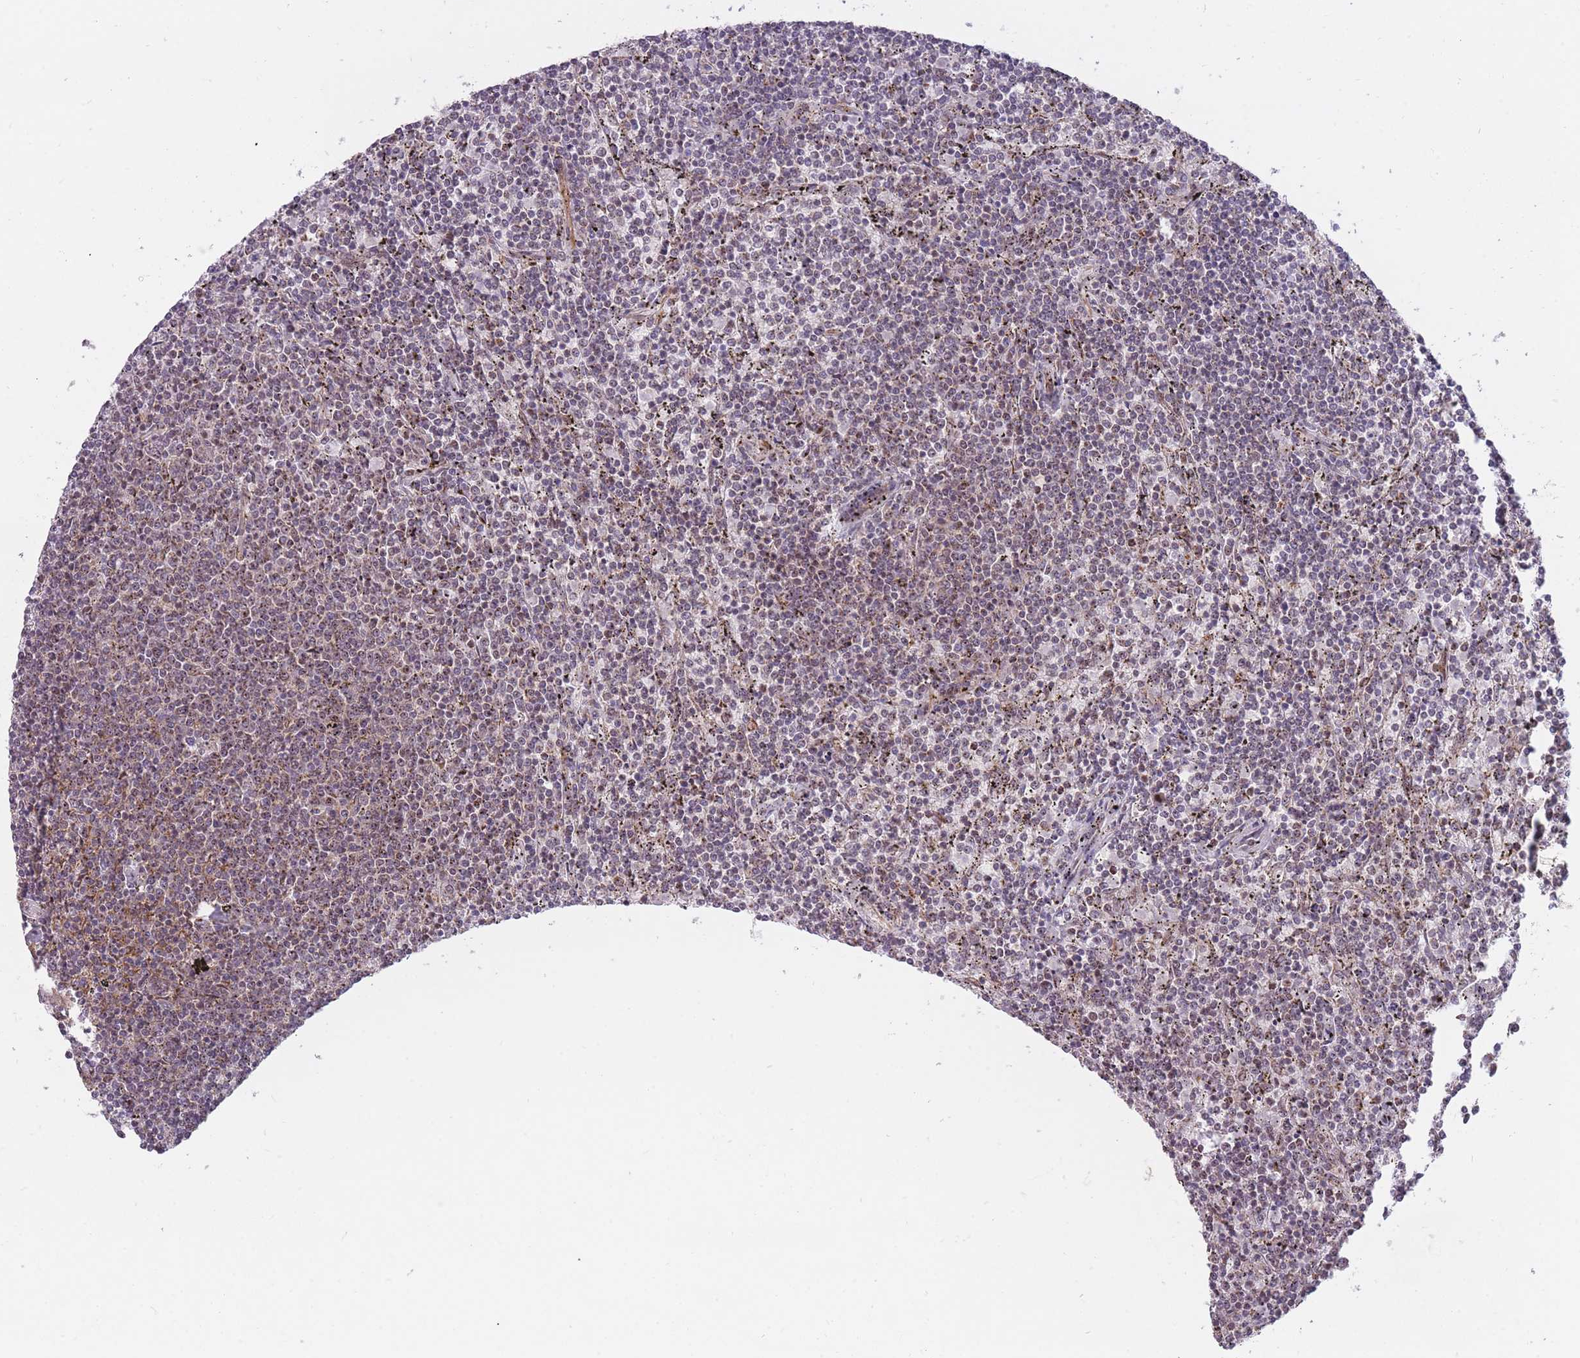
{"staining": {"intensity": "negative", "quantity": "none", "location": "none"}, "tissue": "lymphoma", "cell_type": "Tumor cells", "image_type": "cancer", "snomed": [{"axis": "morphology", "description": "Malignant lymphoma, non-Hodgkin's type, Low grade"}, {"axis": "topography", "description": "Spleen"}], "caption": "This photomicrograph is of lymphoma stained with immunohistochemistry (IHC) to label a protein in brown with the nuclei are counter-stained blue. There is no expression in tumor cells. (Immunohistochemistry, brightfield microscopy, high magnification).", "gene": "DPYSL4", "patient": {"sex": "female", "age": 50}}